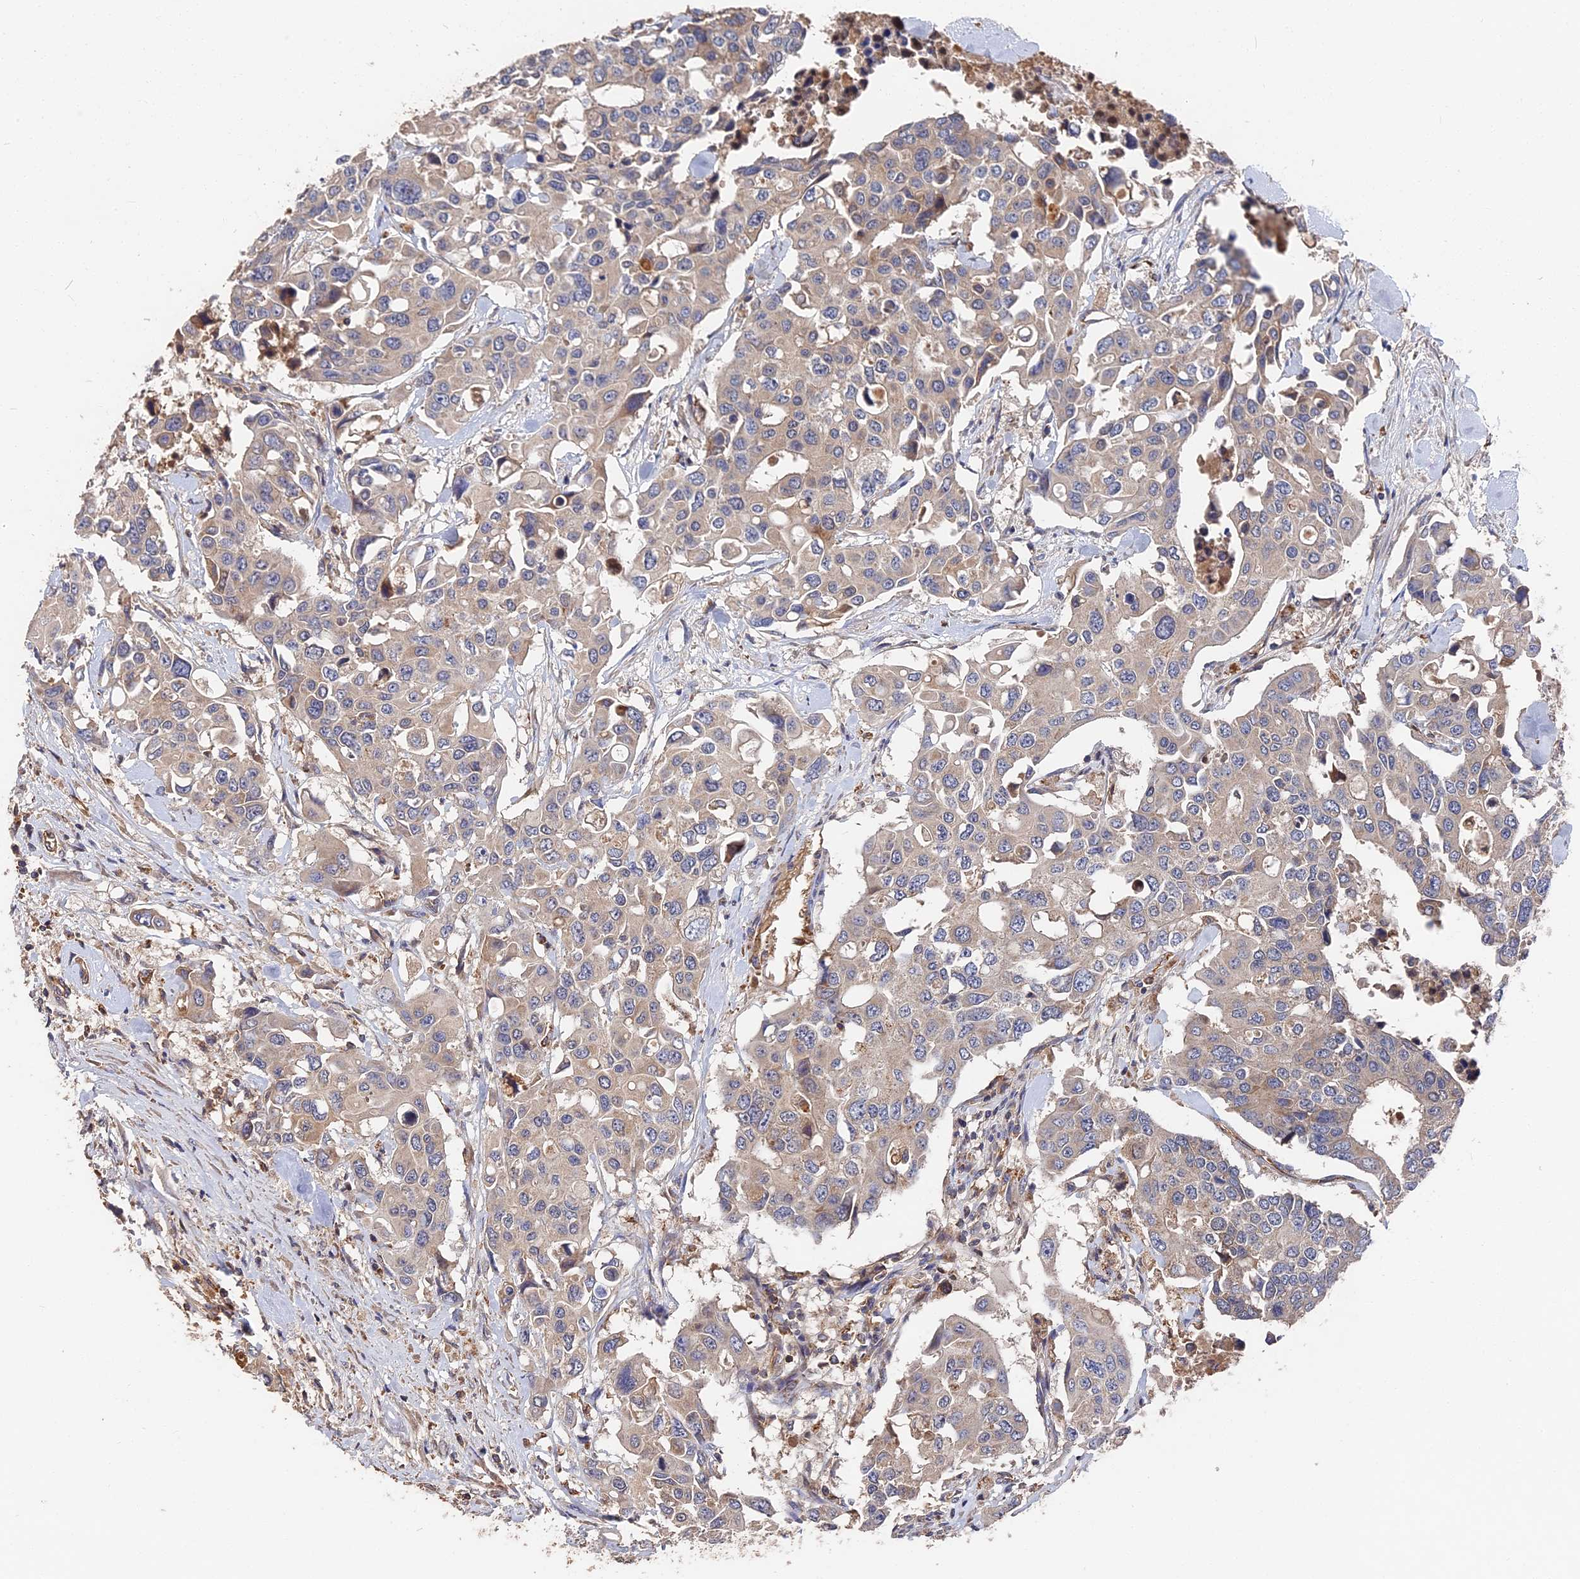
{"staining": {"intensity": "weak", "quantity": "<25%", "location": "cytoplasmic/membranous"}, "tissue": "colorectal cancer", "cell_type": "Tumor cells", "image_type": "cancer", "snomed": [{"axis": "morphology", "description": "Adenocarcinoma, NOS"}, {"axis": "topography", "description": "Colon"}], "caption": "Immunohistochemical staining of colorectal adenocarcinoma shows no significant expression in tumor cells.", "gene": "DHRS11", "patient": {"sex": "male", "age": 77}}